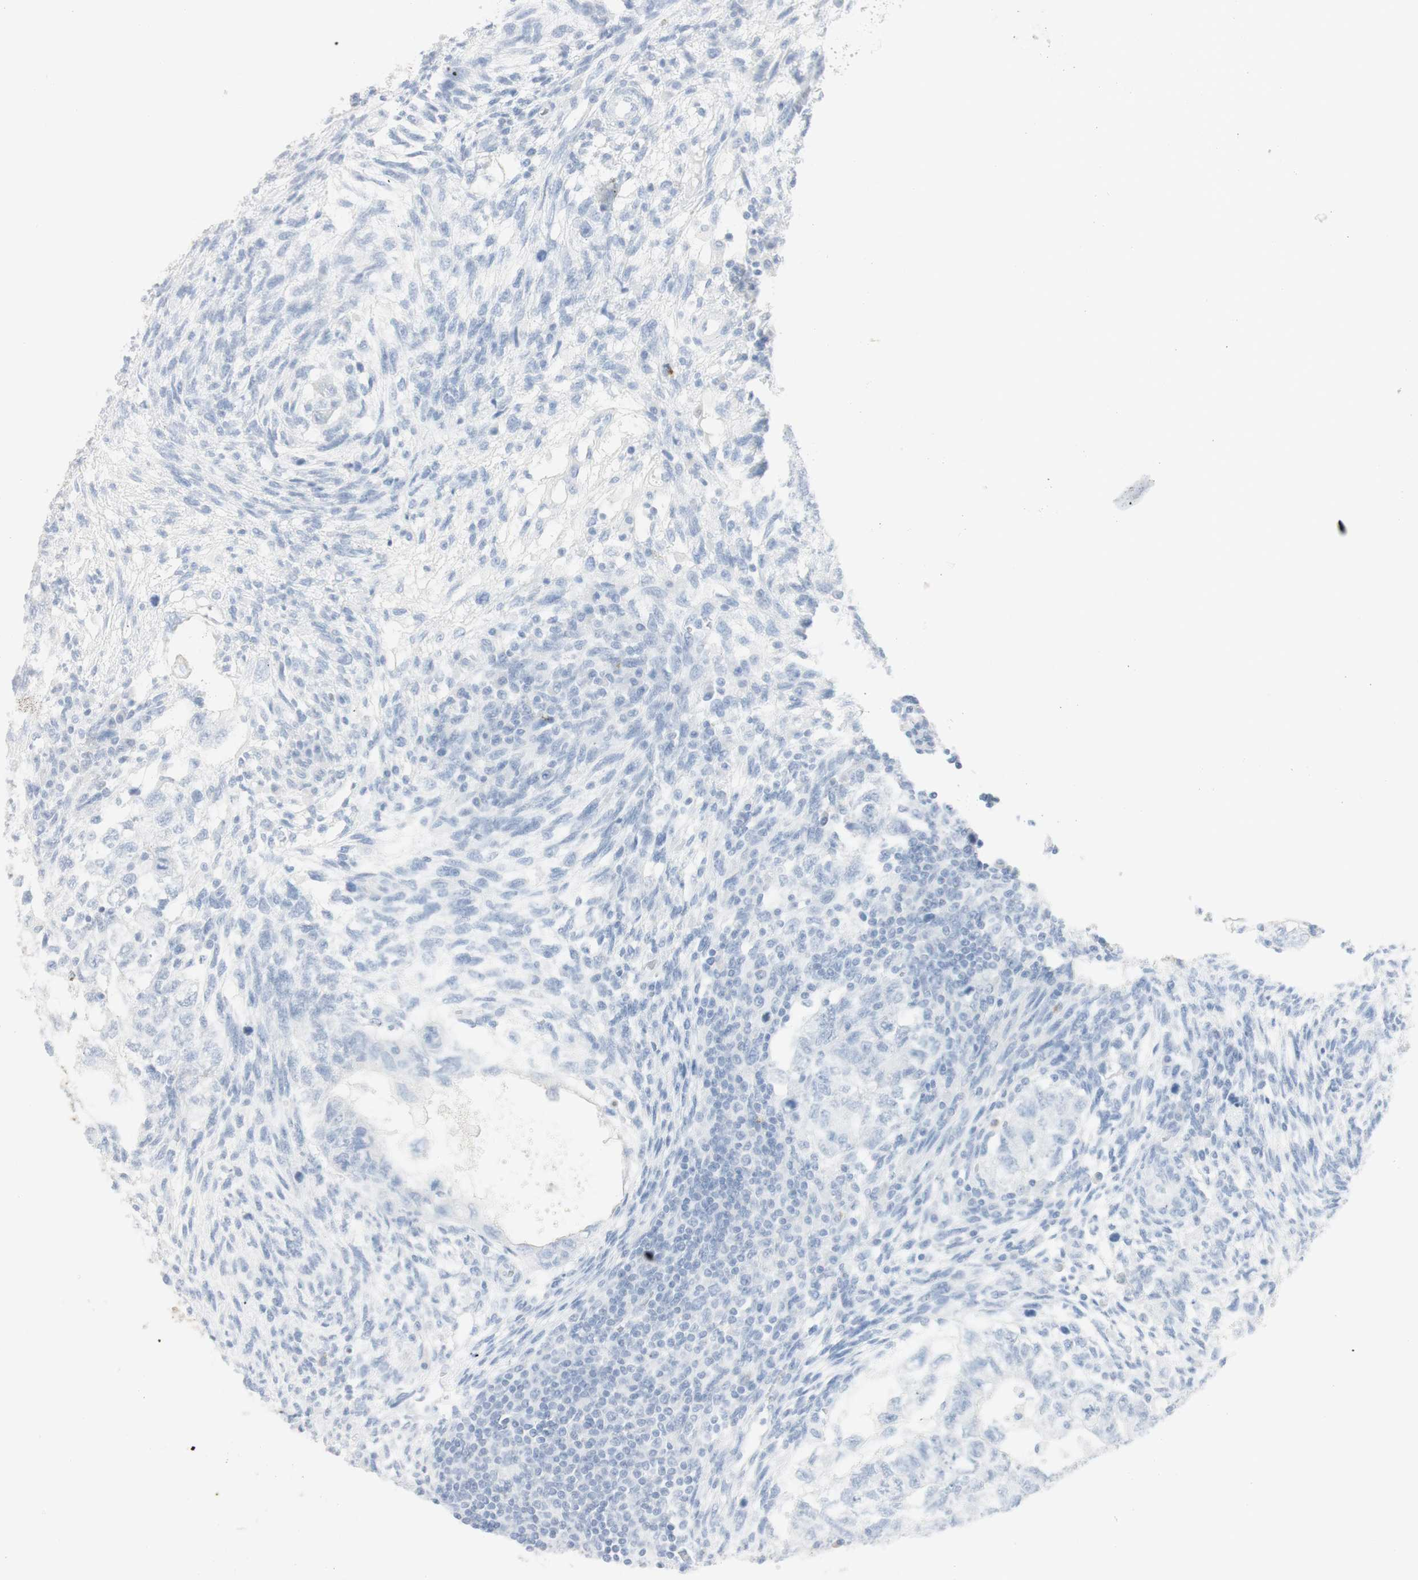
{"staining": {"intensity": "negative", "quantity": "none", "location": "none"}, "tissue": "testis cancer", "cell_type": "Tumor cells", "image_type": "cancer", "snomed": [{"axis": "morphology", "description": "Normal tissue, NOS"}, {"axis": "morphology", "description": "Carcinoma, Embryonal, NOS"}, {"axis": "topography", "description": "Testis"}], "caption": "High power microscopy image of an immunohistochemistry image of testis cancer, revealing no significant positivity in tumor cells.", "gene": "NAPSA", "patient": {"sex": "male", "age": 36}}